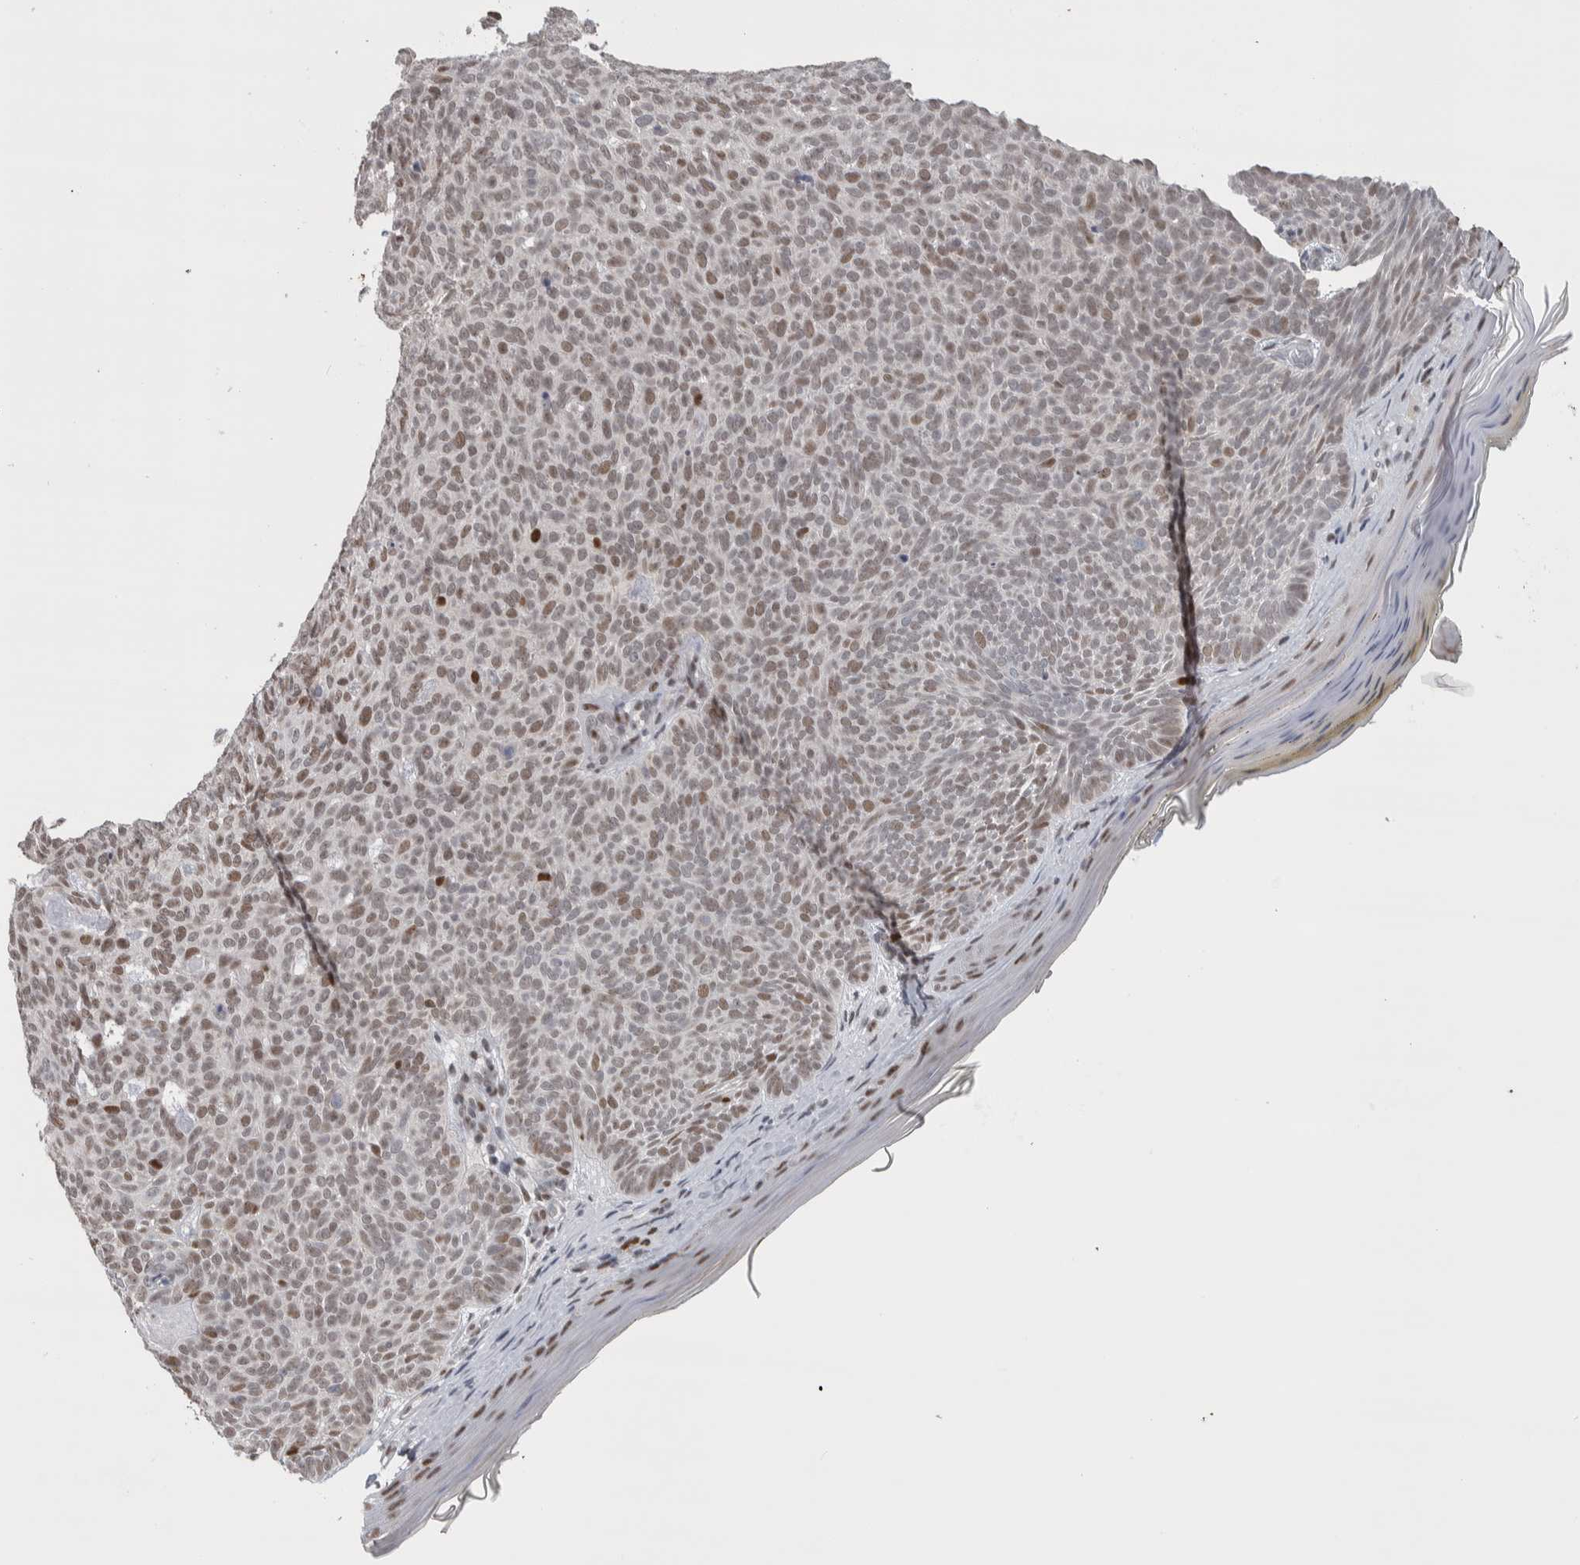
{"staining": {"intensity": "weak", "quantity": "25%-75%", "location": "nuclear"}, "tissue": "skin cancer", "cell_type": "Tumor cells", "image_type": "cancer", "snomed": [{"axis": "morphology", "description": "Basal cell carcinoma"}, {"axis": "topography", "description": "Skin"}], "caption": "The immunohistochemical stain highlights weak nuclear expression in tumor cells of basal cell carcinoma (skin) tissue. (Stains: DAB in brown, nuclei in blue, Microscopy: brightfield microscopy at high magnification).", "gene": "HEXIM2", "patient": {"sex": "male", "age": 61}}